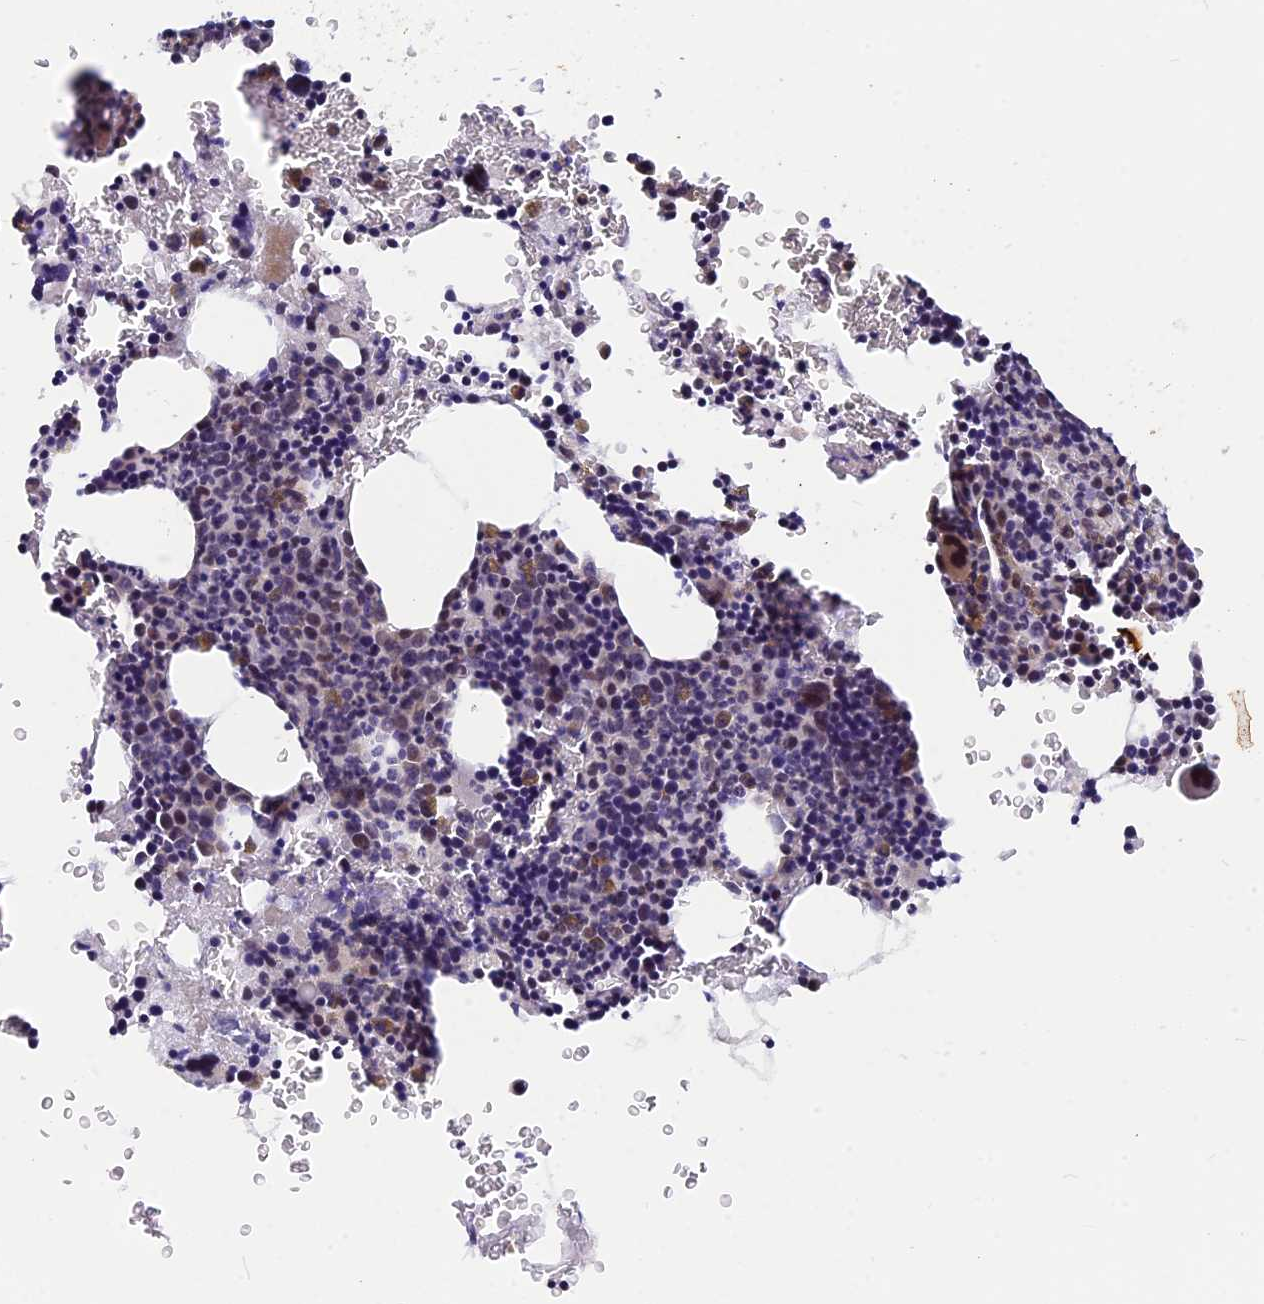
{"staining": {"intensity": "weak", "quantity": "<25%", "location": "cytoplasmic/membranous"}, "tissue": "bone marrow", "cell_type": "Hematopoietic cells", "image_type": "normal", "snomed": [{"axis": "morphology", "description": "Normal tissue, NOS"}, {"axis": "topography", "description": "Bone marrow"}], "caption": "Immunohistochemistry photomicrograph of benign bone marrow: human bone marrow stained with DAB (3,3'-diaminobenzidine) exhibits no significant protein expression in hematopoietic cells.", "gene": "ANKRD34B", "patient": {"sex": "female", "age": 41}}